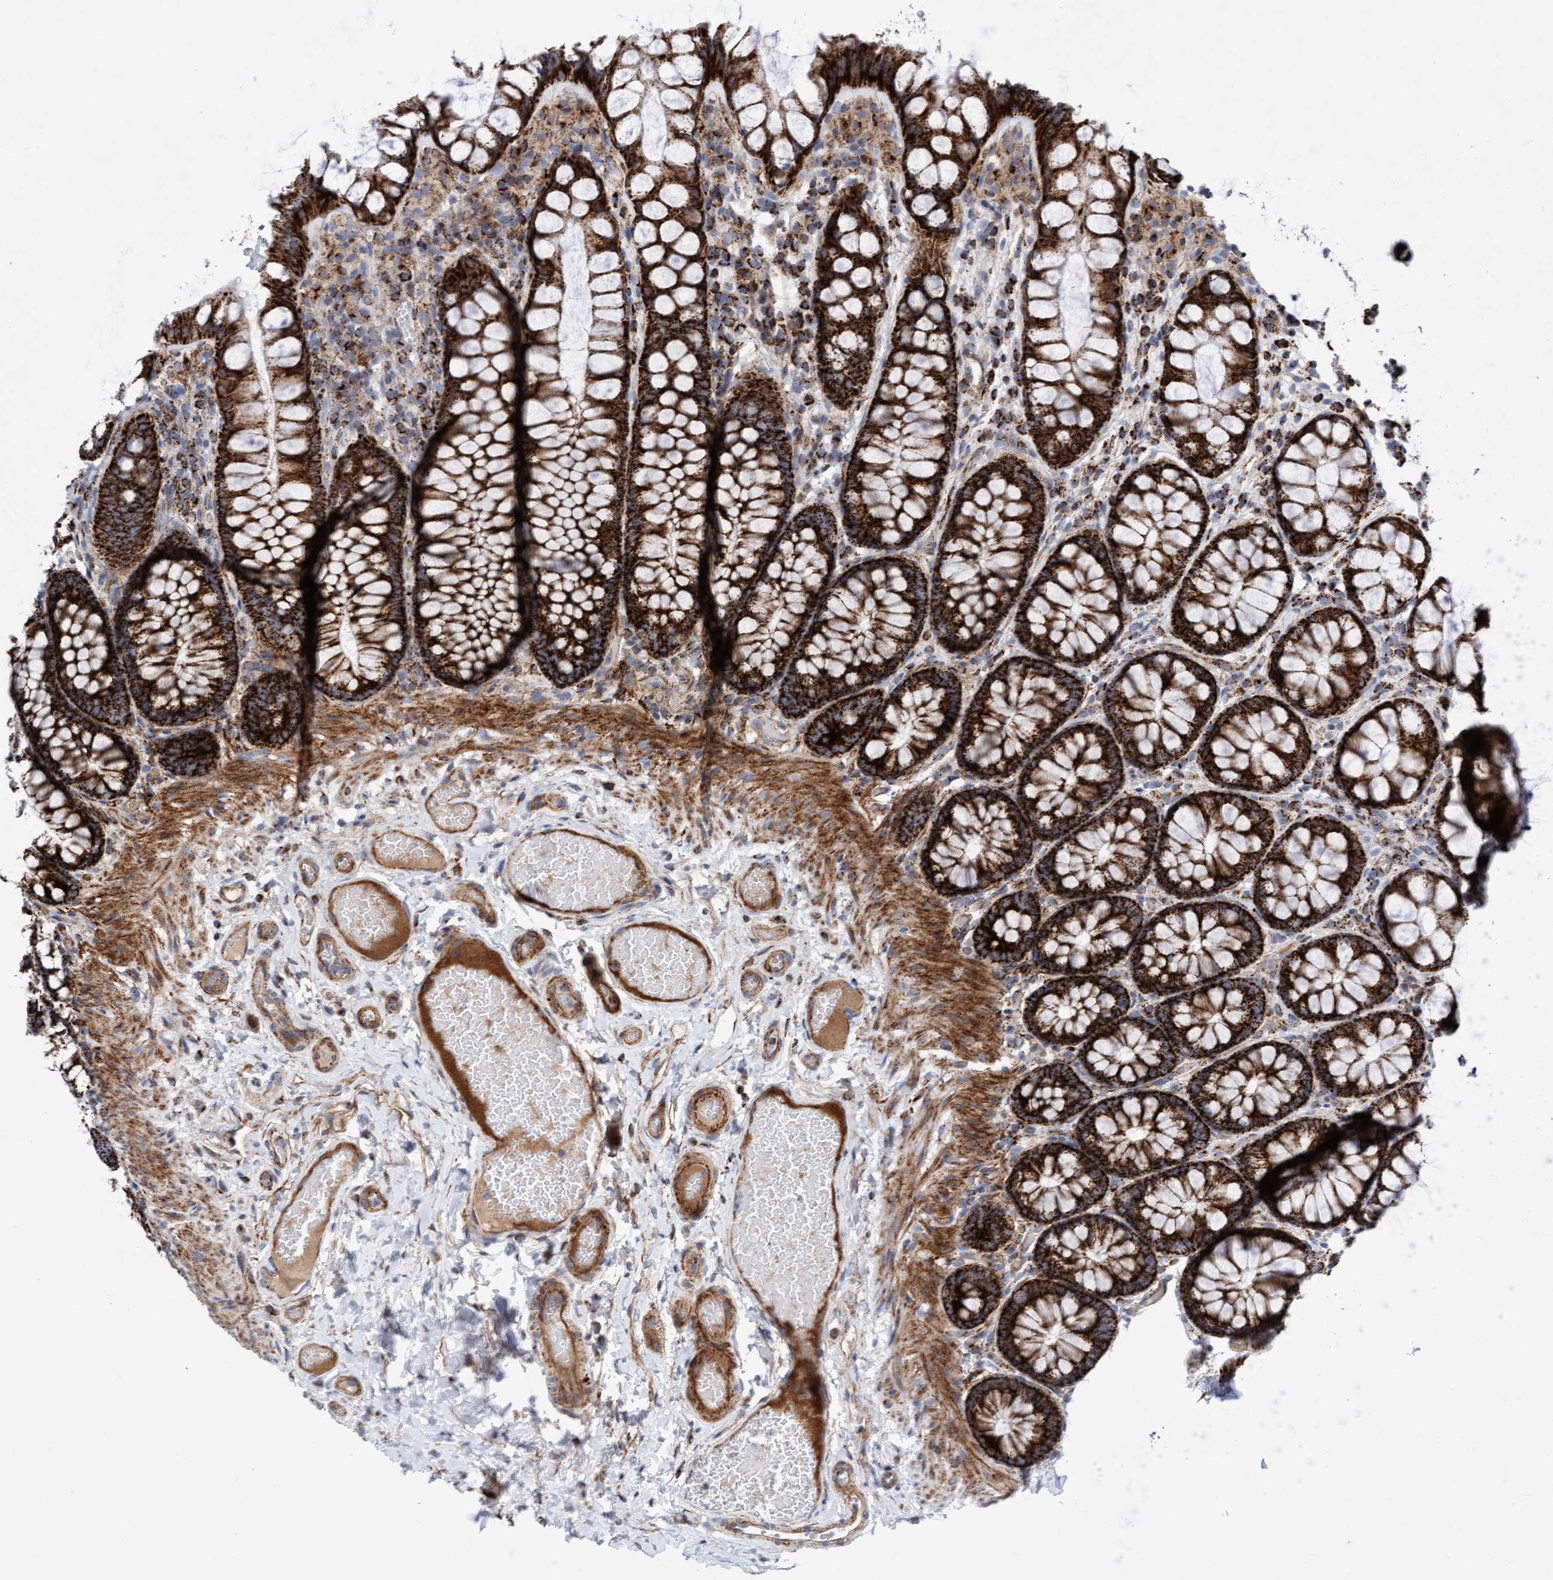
{"staining": {"intensity": "moderate", "quantity": ">75%", "location": "cytoplasmic/membranous"}, "tissue": "colon", "cell_type": "Endothelial cells", "image_type": "normal", "snomed": [{"axis": "morphology", "description": "Normal tissue, NOS"}, {"axis": "topography", "description": "Colon"}], "caption": "Colon stained with a brown dye demonstrates moderate cytoplasmic/membranous positive positivity in about >75% of endothelial cells.", "gene": "GGTA1", "patient": {"sex": "male", "age": 47}}